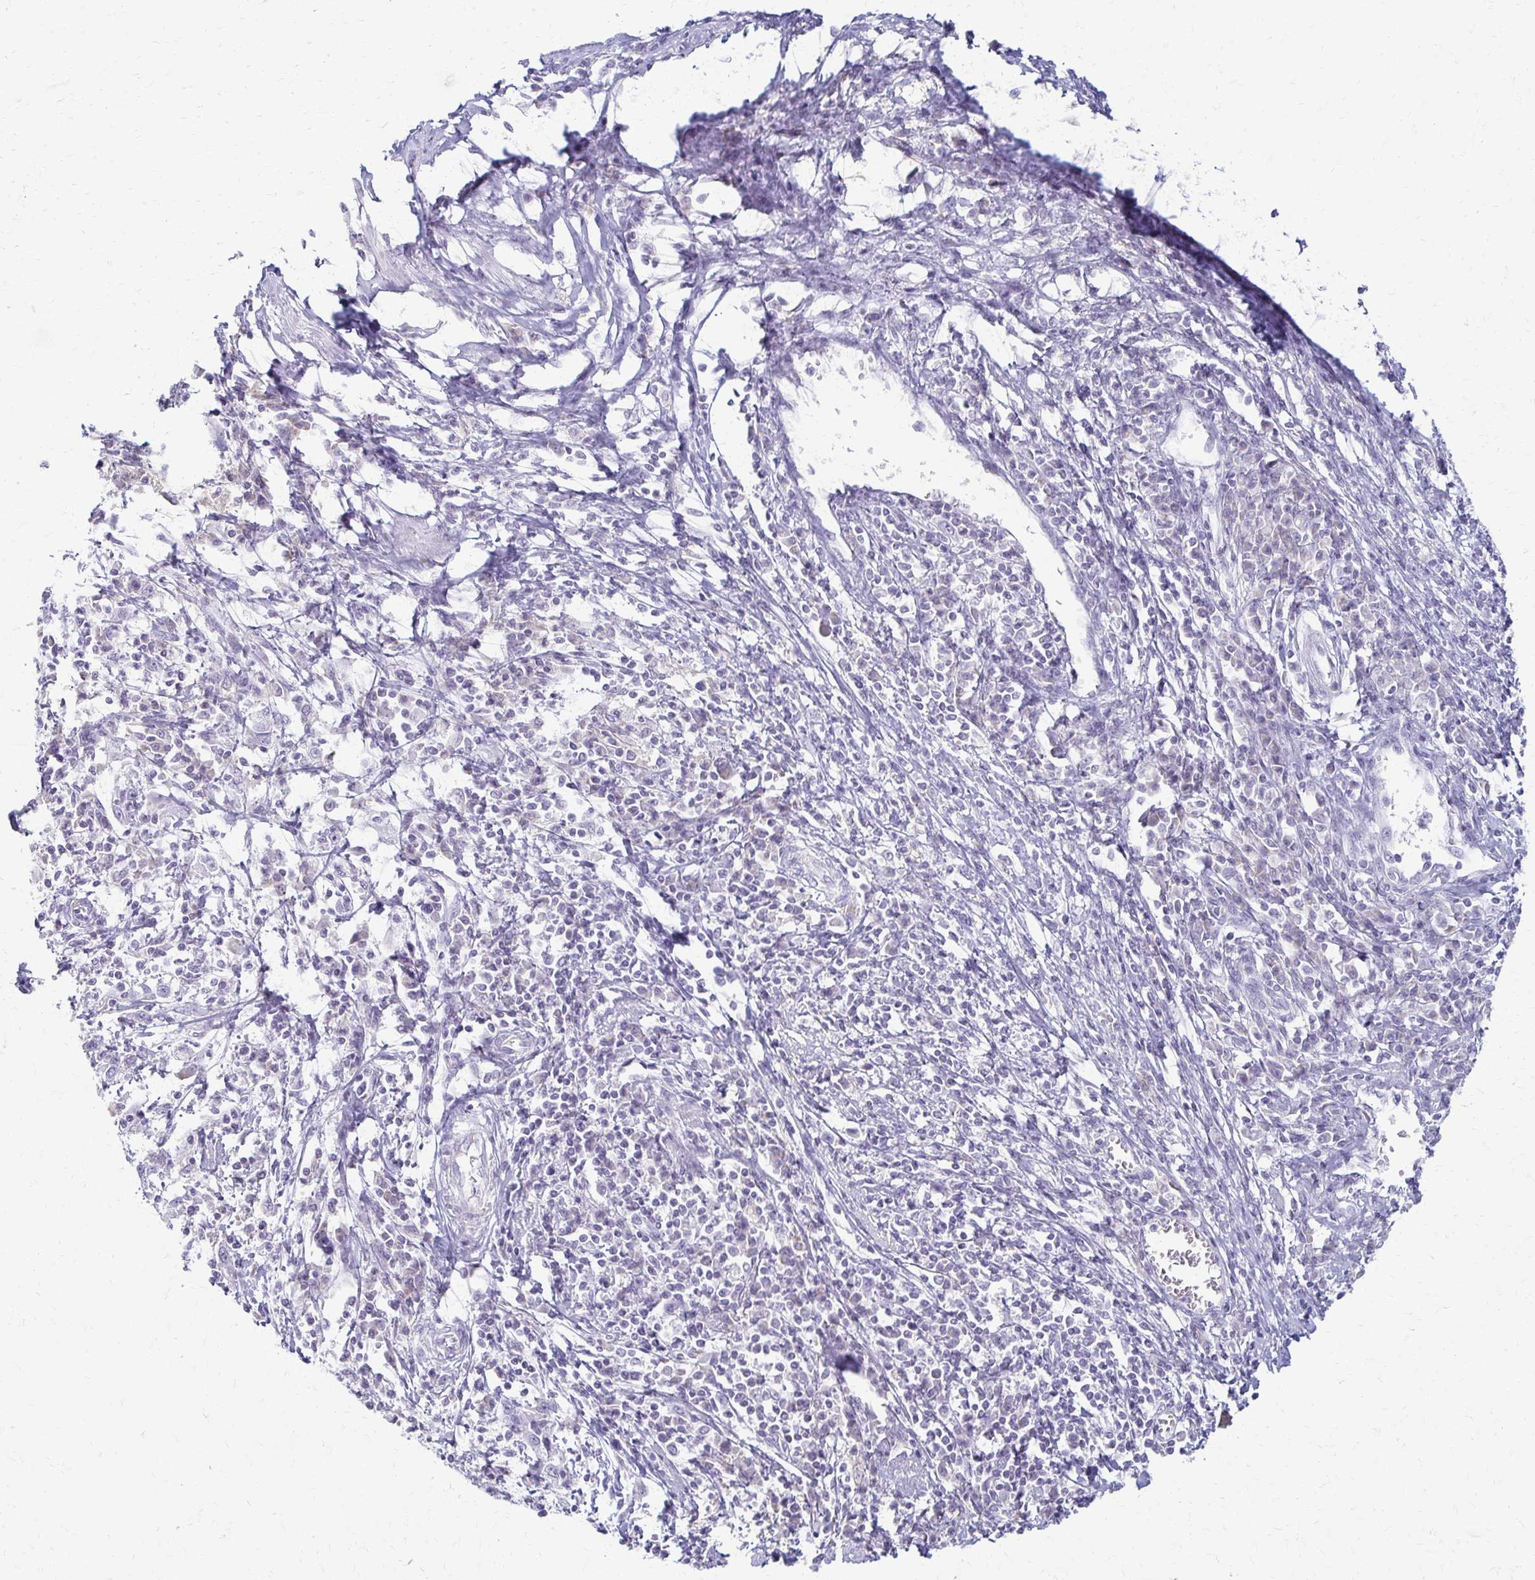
{"staining": {"intensity": "negative", "quantity": "none", "location": "none"}, "tissue": "cervical cancer", "cell_type": "Tumor cells", "image_type": "cancer", "snomed": [{"axis": "morphology", "description": "Squamous cell carcinoma, NOS"}, {"axis": "topography", "description": "Cervix"}], "caption": "The image demonstrates no staining of tumor cells in cervical squamous cell carcinoma. Brightfield microscopy of immunohistochemistry stained with DAB (3,3'-diaminobenzidine) (brown) and hematoxylin (blue), captured at high magnification.", "gene": "FCGR2B", "patient": {"sex": "female", "age": 46}}